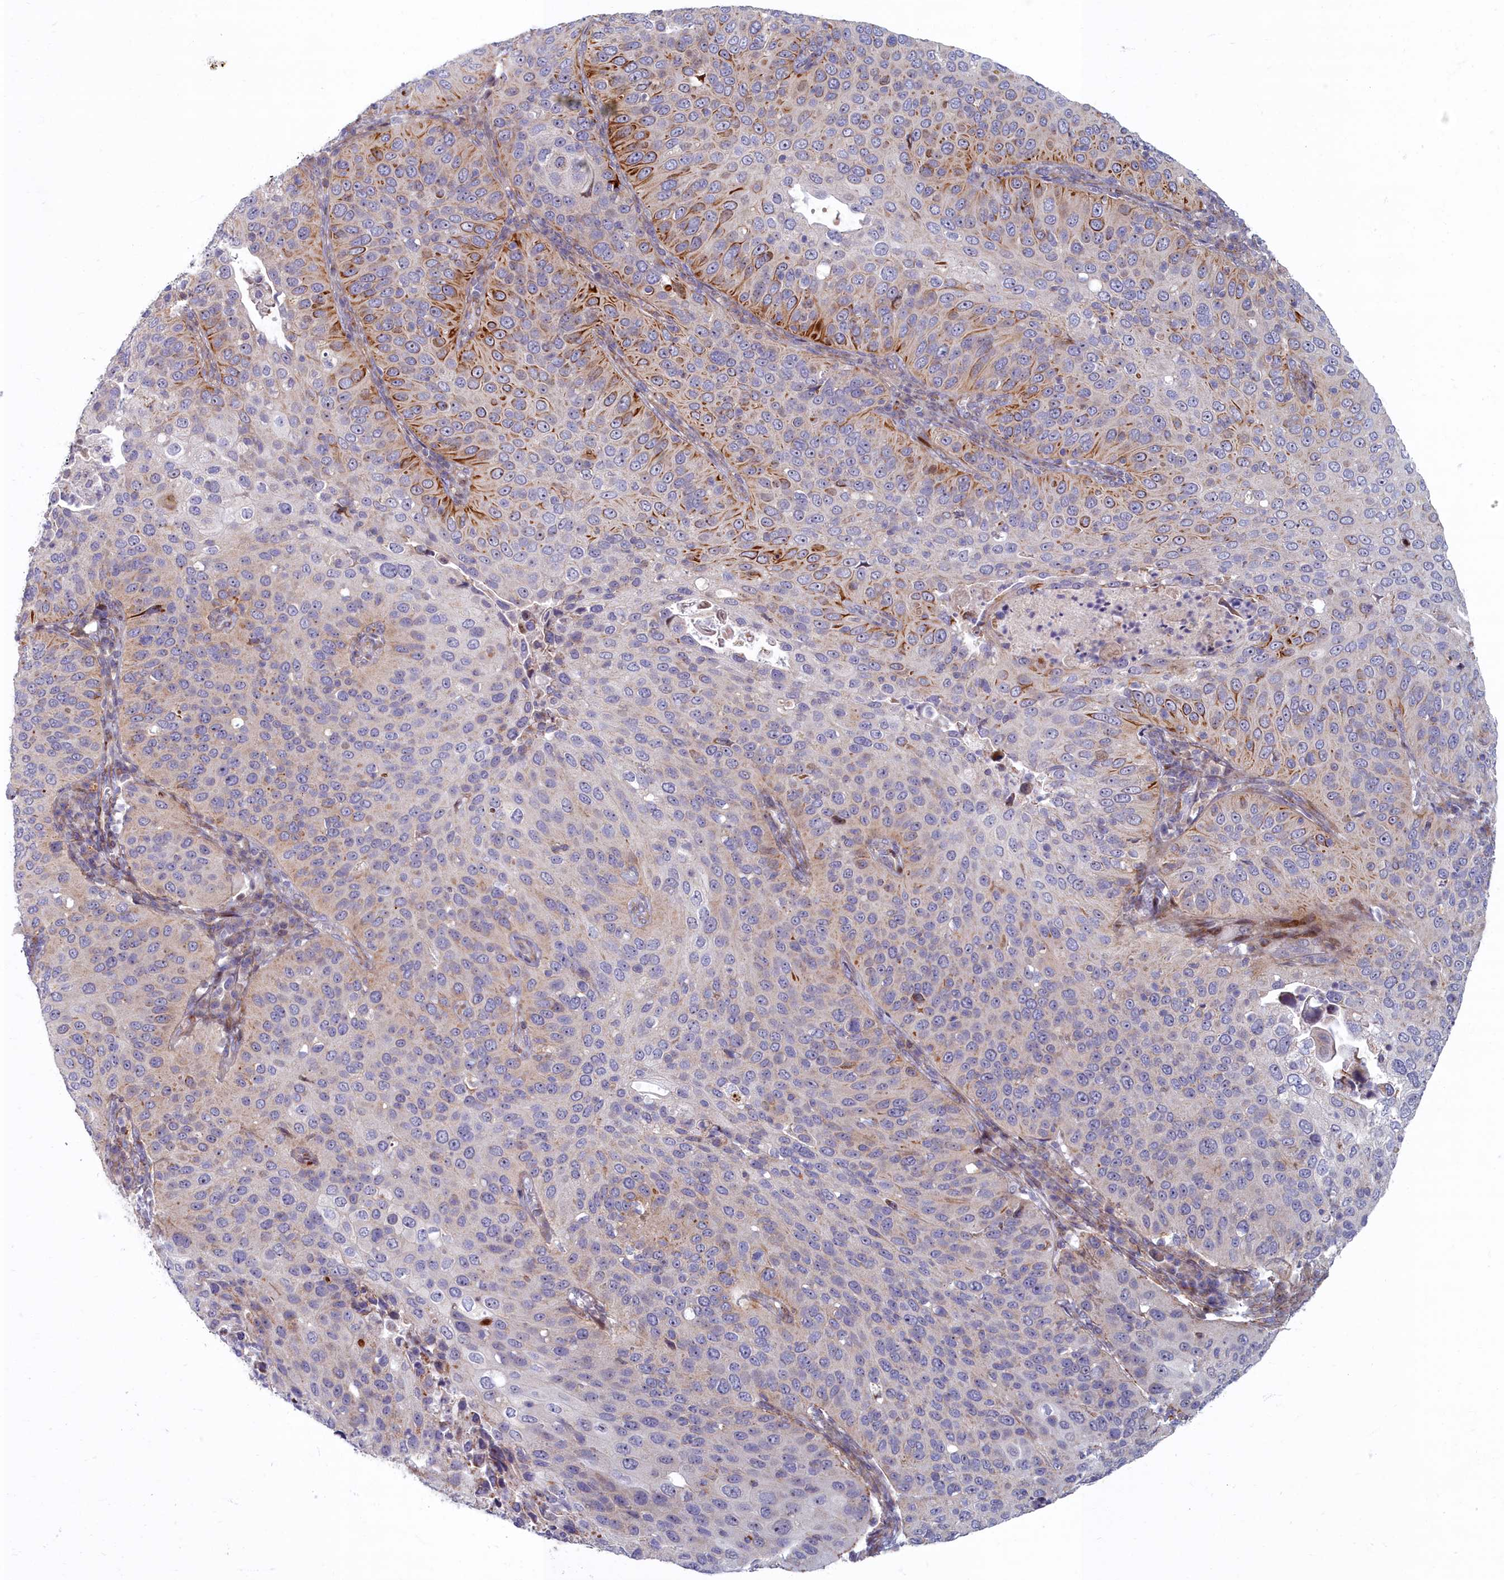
{"staining": {"intensity": "moderate", "quantity": "25%-75%", "location": "cytoplasmic/membranous"}, "tissue": "cervical cancer", "cell_type": "Tumor cells", "image_type": "cancer", "snomed": [{"axis": "morphology", "description": "Squamous cell carcinoma, NOS"}, {"axis": "topography", "description": "Cervix"}], "caption": "Cervical cancer (squamous cell carcinoma) stained with DAB IHC shows medium levels of moderate cytoplasmic/membranous expression in approximately 25%-75% of tumor cells.", "gene": "C15orf40", "patient": {"sex": "female", "age": 36}}